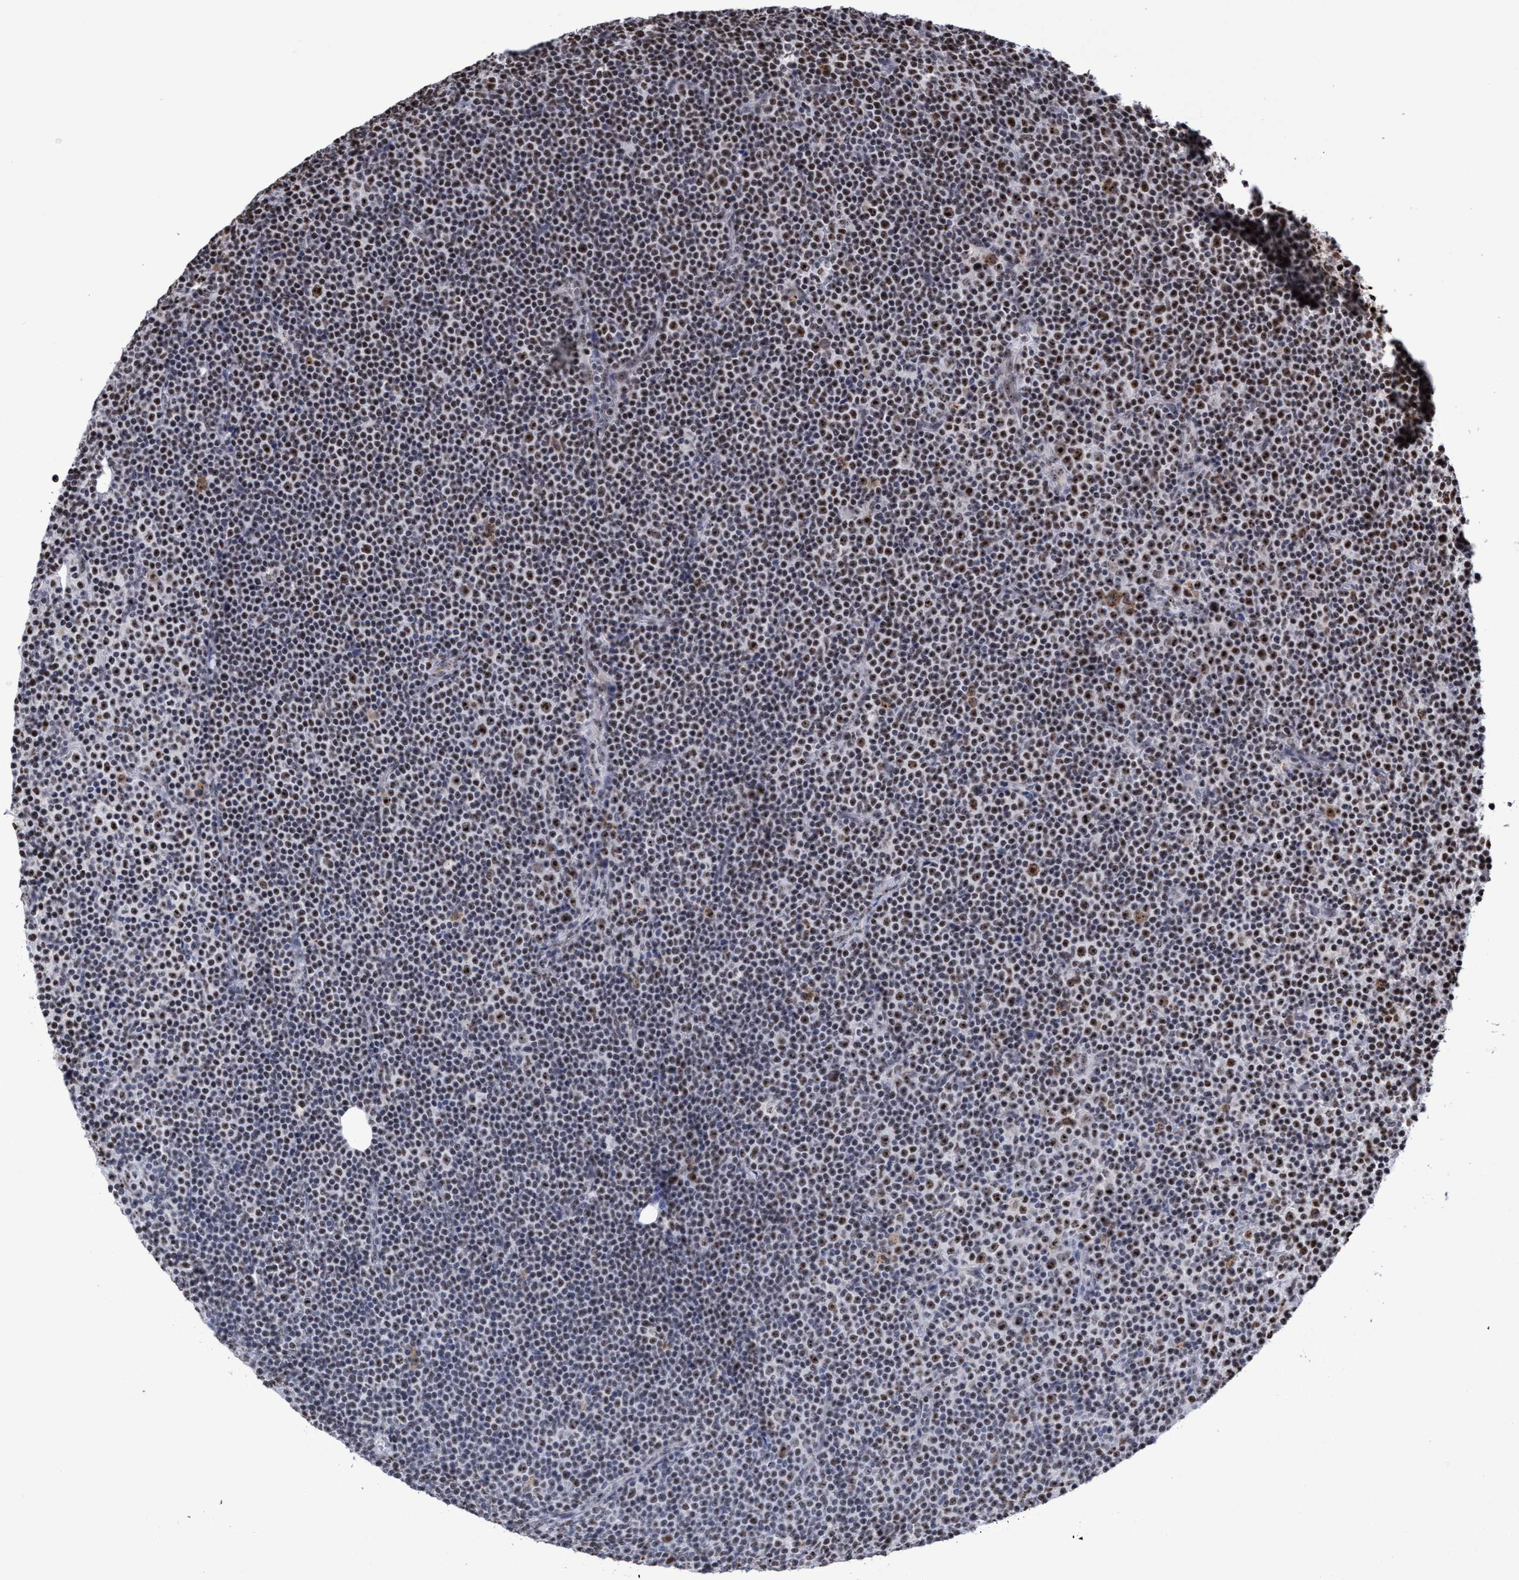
{"staining": {"intensity": "moderate", "quantity": "25%-75%", "location": "nuclear"}, "tissue": "lymphoma", "cell_type": "Tumor cells", "image_type": "cancer", "snomed": [{"axis": "morphology", "description": "Malignant lymphoma, non-Hodgkin's type, Low grade"}, {"axis": "topography", "description": "Lymph node"}], "caption": "Tumor cells show moderate nuclear expression in about 25%-75% of cells in low-grade malignant lymphoma, non-Hodgkin's type. The protein is stained brown, and the nuclei are stained in blue (DAB (3,3'-diaminobenzidine) IHC with brightfield microscopy, high magnification).", "gene": "EFCAB10", "patient": {"sex": "female", "age": 67}}